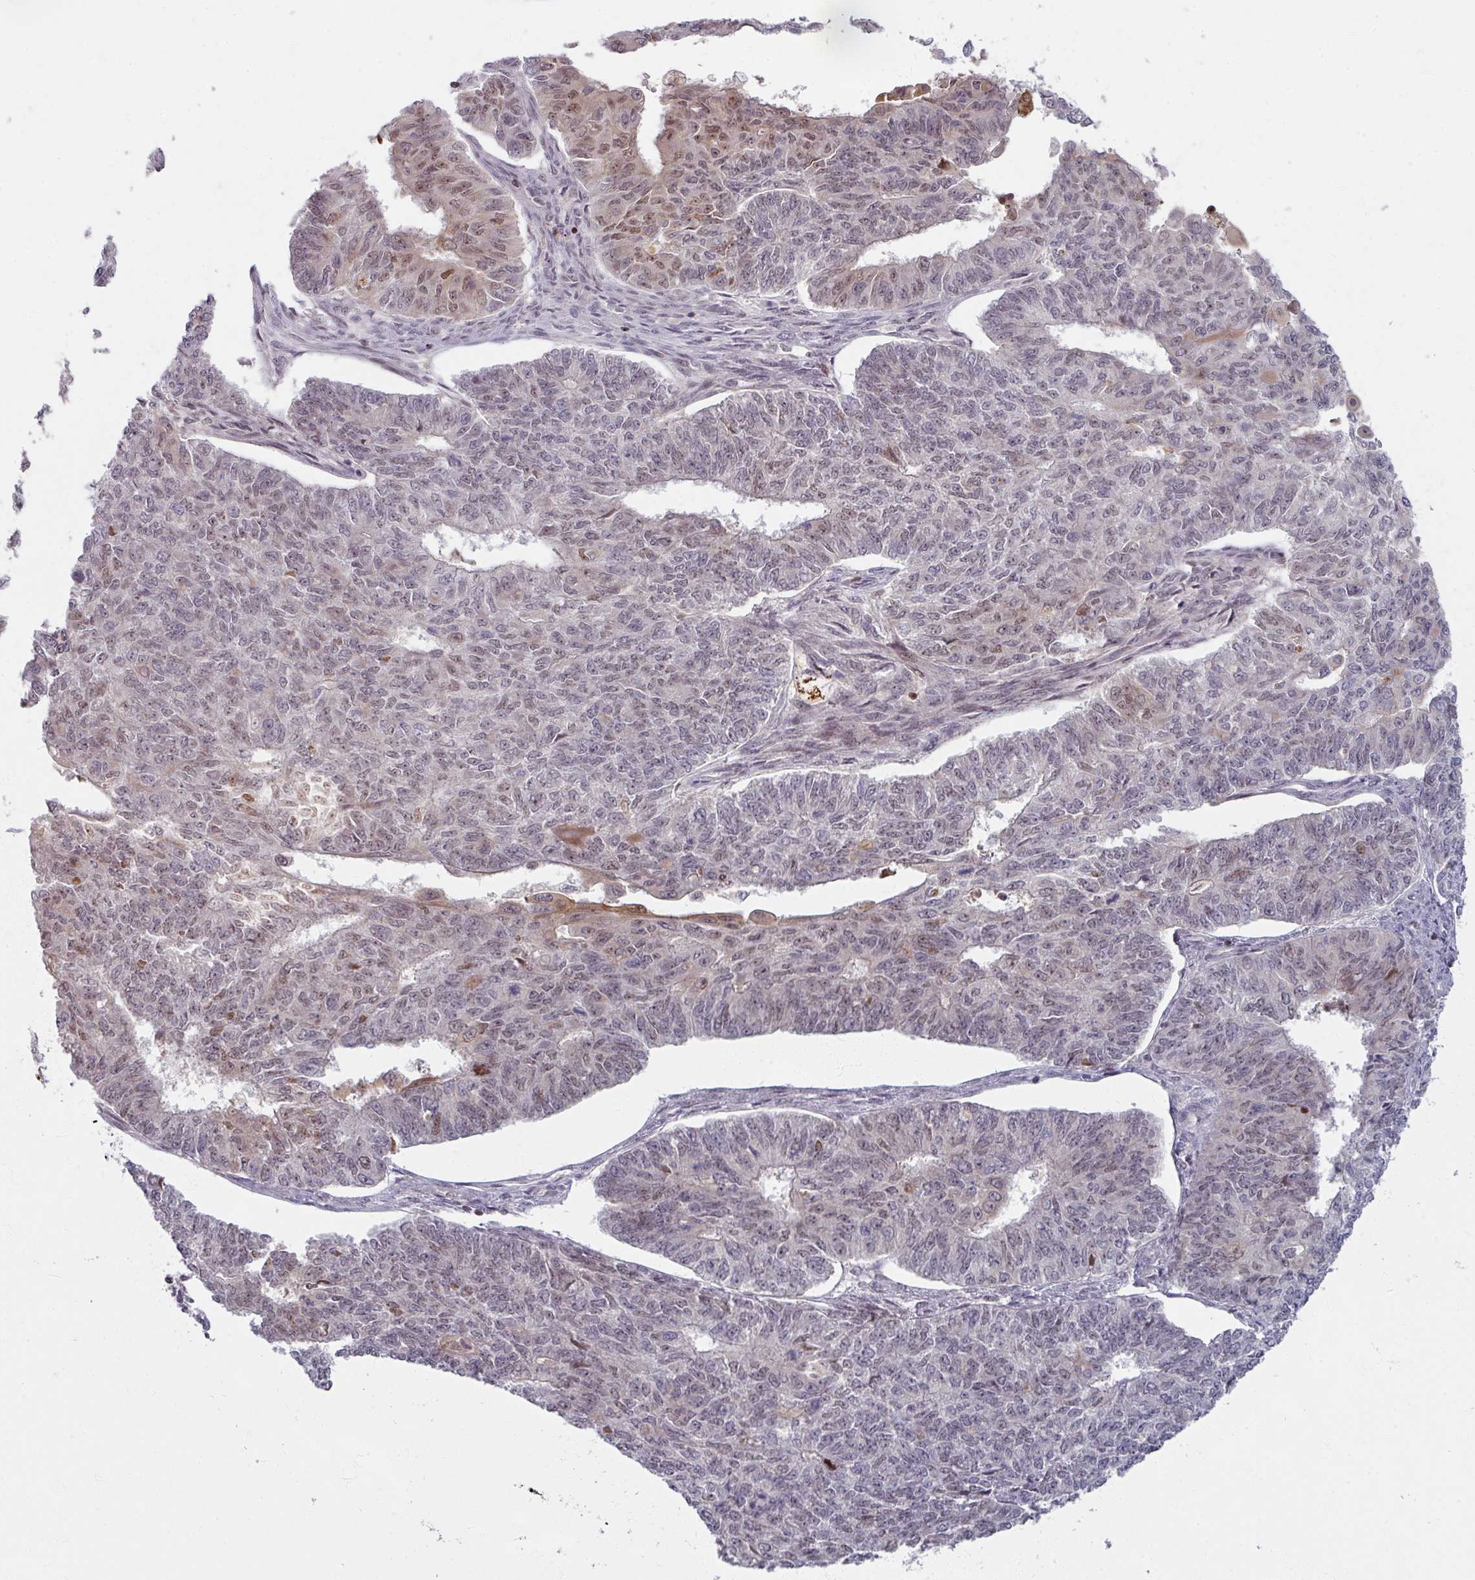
{"staining": {"intensity": "moderate", "quantity": "<25%", "location": "cytoplasmic/membranous,nuclear"}, "tissue": "endometrial cancer", "cell_type": "Tumor cells", "image_type": "cancer", "snomed": [{"axis": "morphology", "description": "Adenocarcinoma, NOS"}, {"axis": "topography", "description": "Endometrium"}], "caption": "Protein expression analysis of human endometrial adenocarcinoma reveals moderate cytoplasmic/membranous and nuclear expression in about <25% of tumor cells.", "gene": "KLC3", "patient": {"sex": "female", "age": 32}}